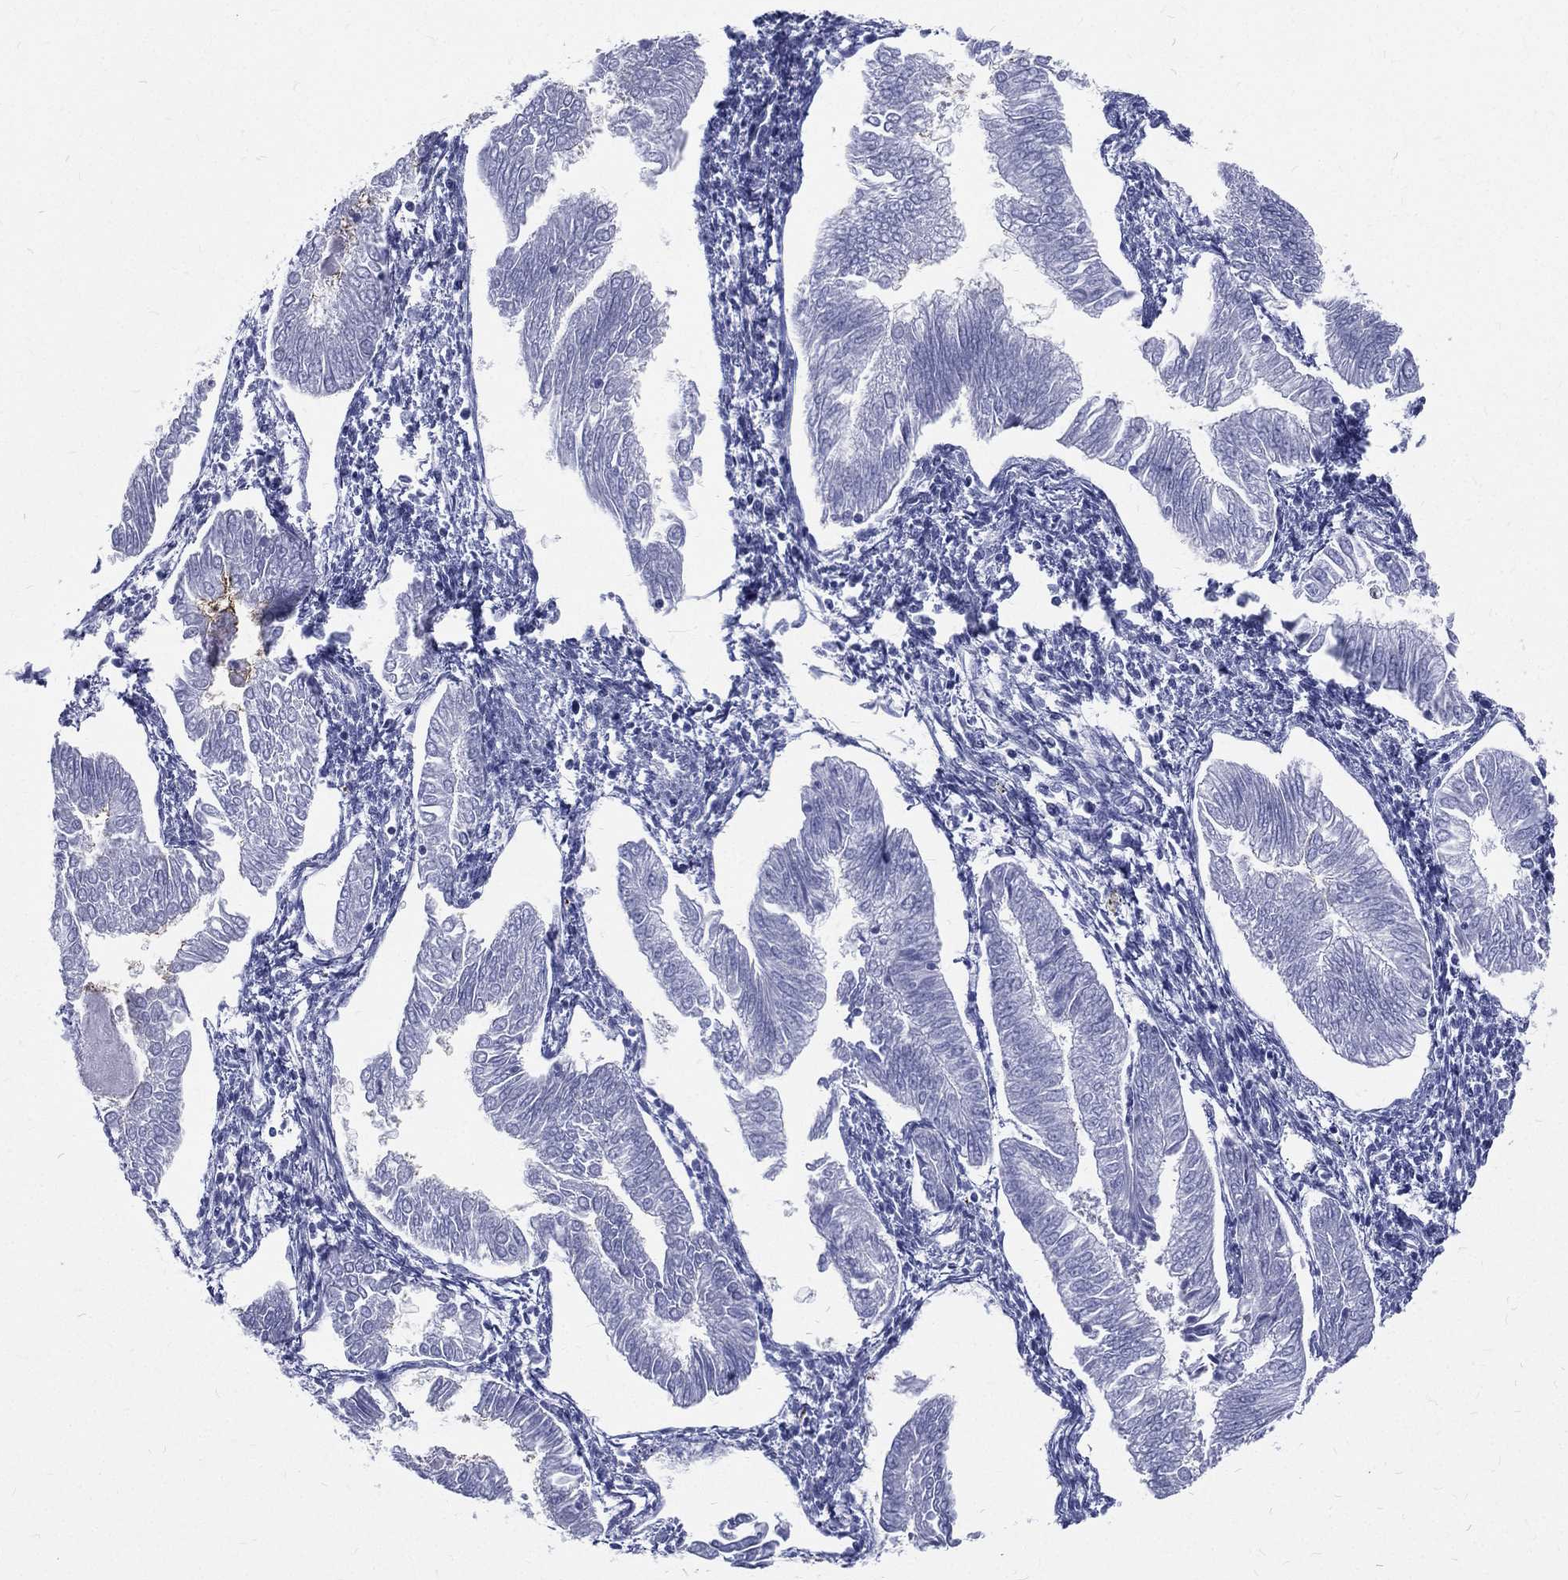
{"staining": {"intensity": "negative", "quantity": "none", "location": "none"}, "tissue": "endometrial cancer", "cell_type": "Tumor cells", "image_type": "cancer", "snomed": [{"axis": "morphology", "description": "Adenocarcinoma, NOS"}, {"axis": "topography", "description": "Endometrium"}], "caption": "IHC photomicrograph of neoplastic tissue: human endometrial adenocarcinoma stained with DAB (3,3'-diaminobenzidine) displays no significant protein expression in tumor cells.", "gene": "RSPH4A", "patient": {"sex": "female", "age": 53}}